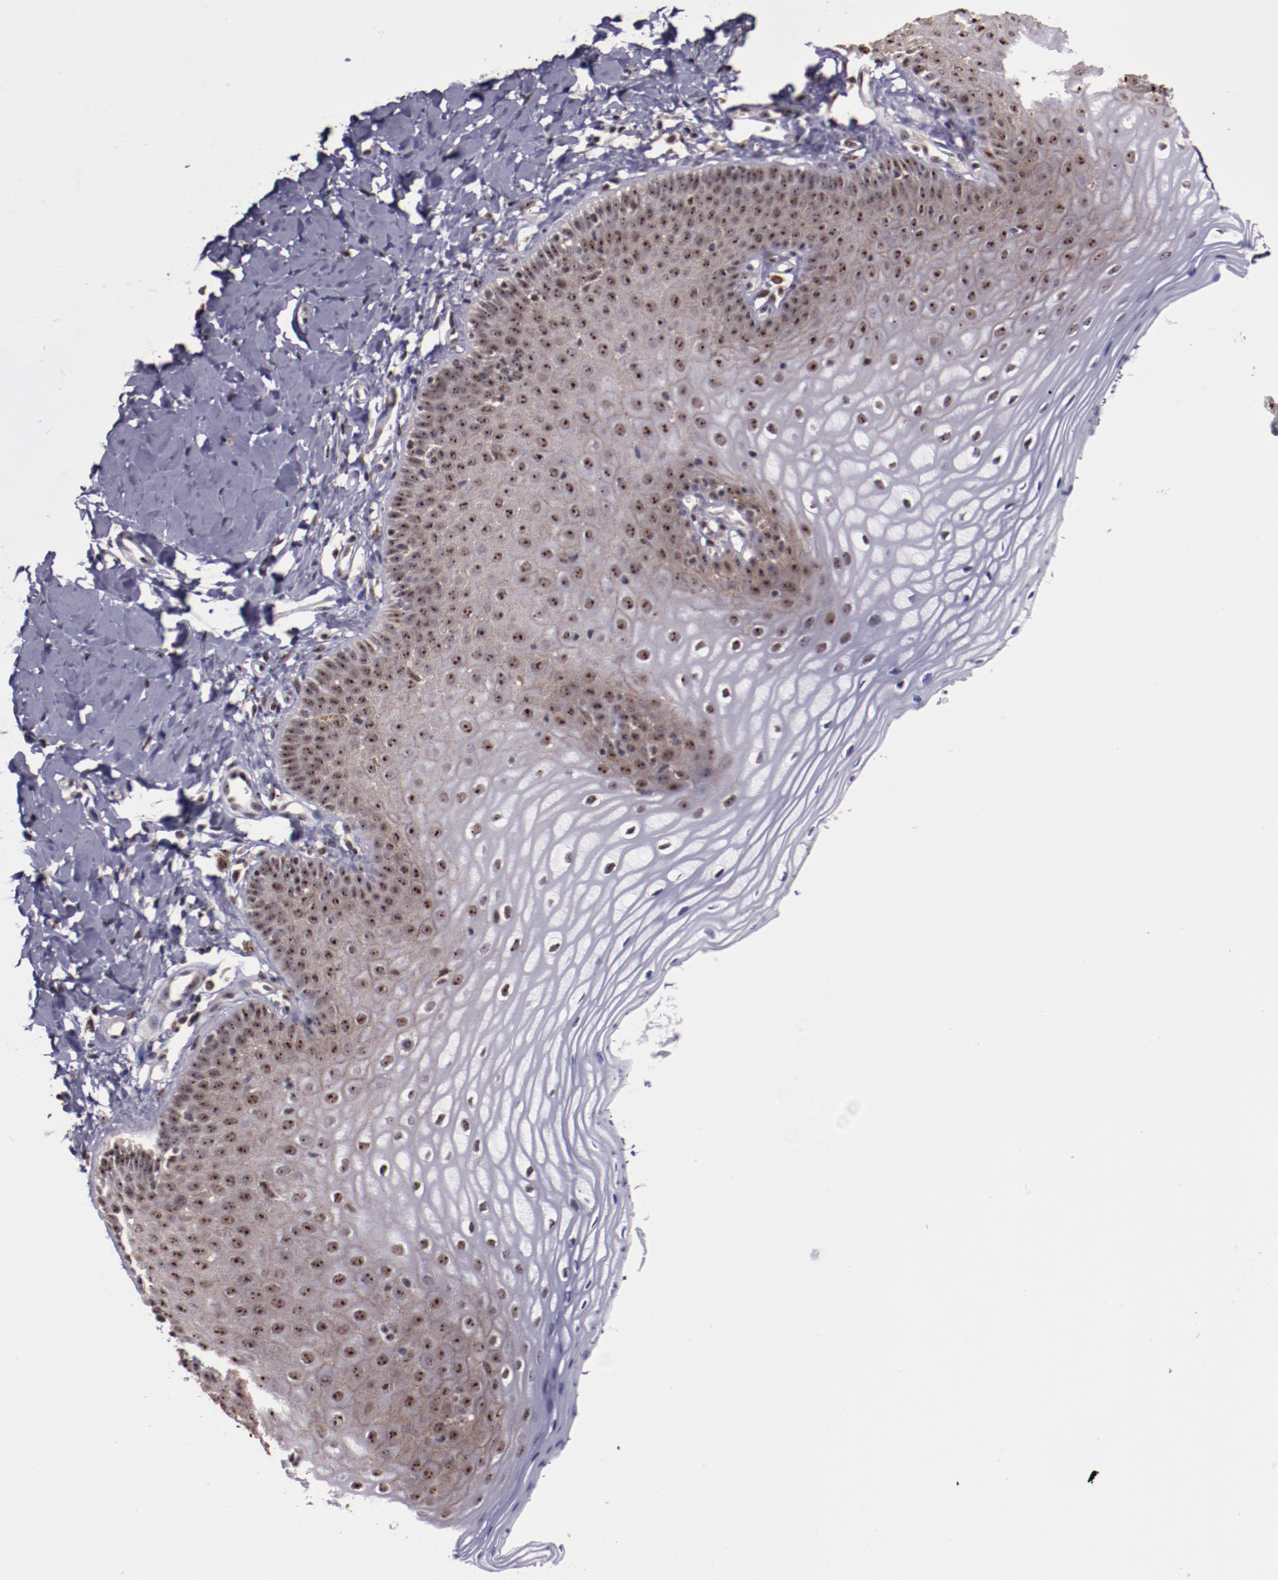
{"staining": {"intensity": "moderate", "quantity": "25%-75%", "location": "cytoplasmic/membranous,nuclear"}, "tissue": "vagina", "cell_type": "Squamous epithelial cells", "image_type": "normal", "snomed": [{"axis": "morphology", "description": "Normal tissue, NOS"}, {"axis": "topography", "description": "Vagina"}], "caption": "Immunohistochemistry (IHC) micrograph of benign vagina stained for a protein (brown), which demonstrates medium levels of moderate cytoplasmic/membranous,nuclear expression in approximately 25%-75% of squamous epithelial cells.", "gene": "CECR2", "patient": {"sex": "female", "age": 55}}